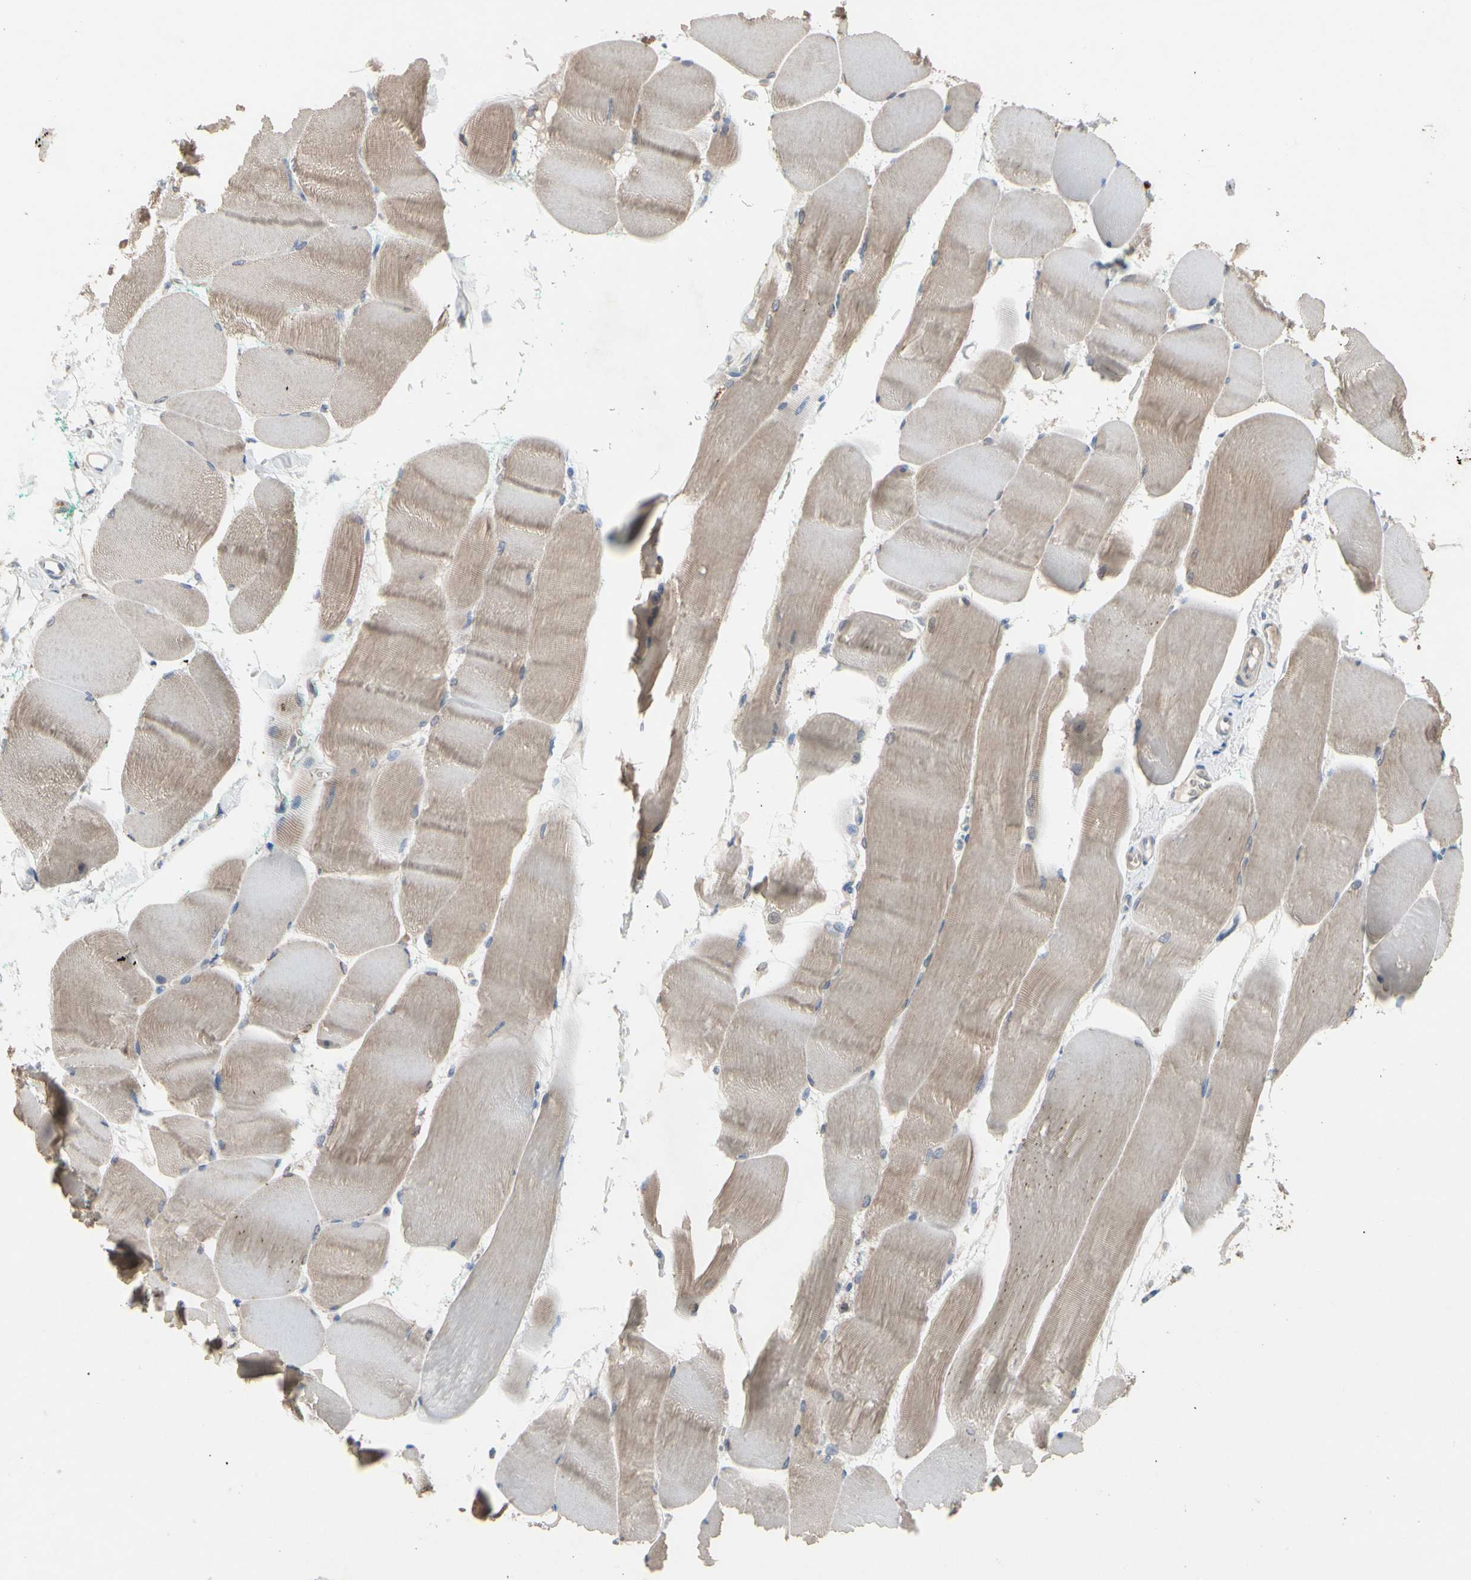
{"staining": {"intensity": "weak", "quantity": ">75%", "location": "cytoplasmic/membranous"}, "tissue": "skeletal muscle", "cell_type": "Myocytes", "image_type": "normal", "snomed": [{"axis": "morphology", "description": "Normal tissue, NOS"}, {"axis": "morphology", "description": "Squamous cell carcinoma, NOS"}, {"axis": "topography", "description": "Skeletal muscle"}], "caption": "Immunohistochemistry (IHC) staining of benign skeletal muscle, which exhibits low levels of weak cytoplasmic/membranous expression in about >75% of myocytes indicating weak cytoplasmic/membranous protein positivity. The staining was performed using DAB (brown) for protein detection and nuclei were counterstained in hematoxylin (blue).", "gene": "TTC14", "patient": {"sex": "male", "age": 51}}